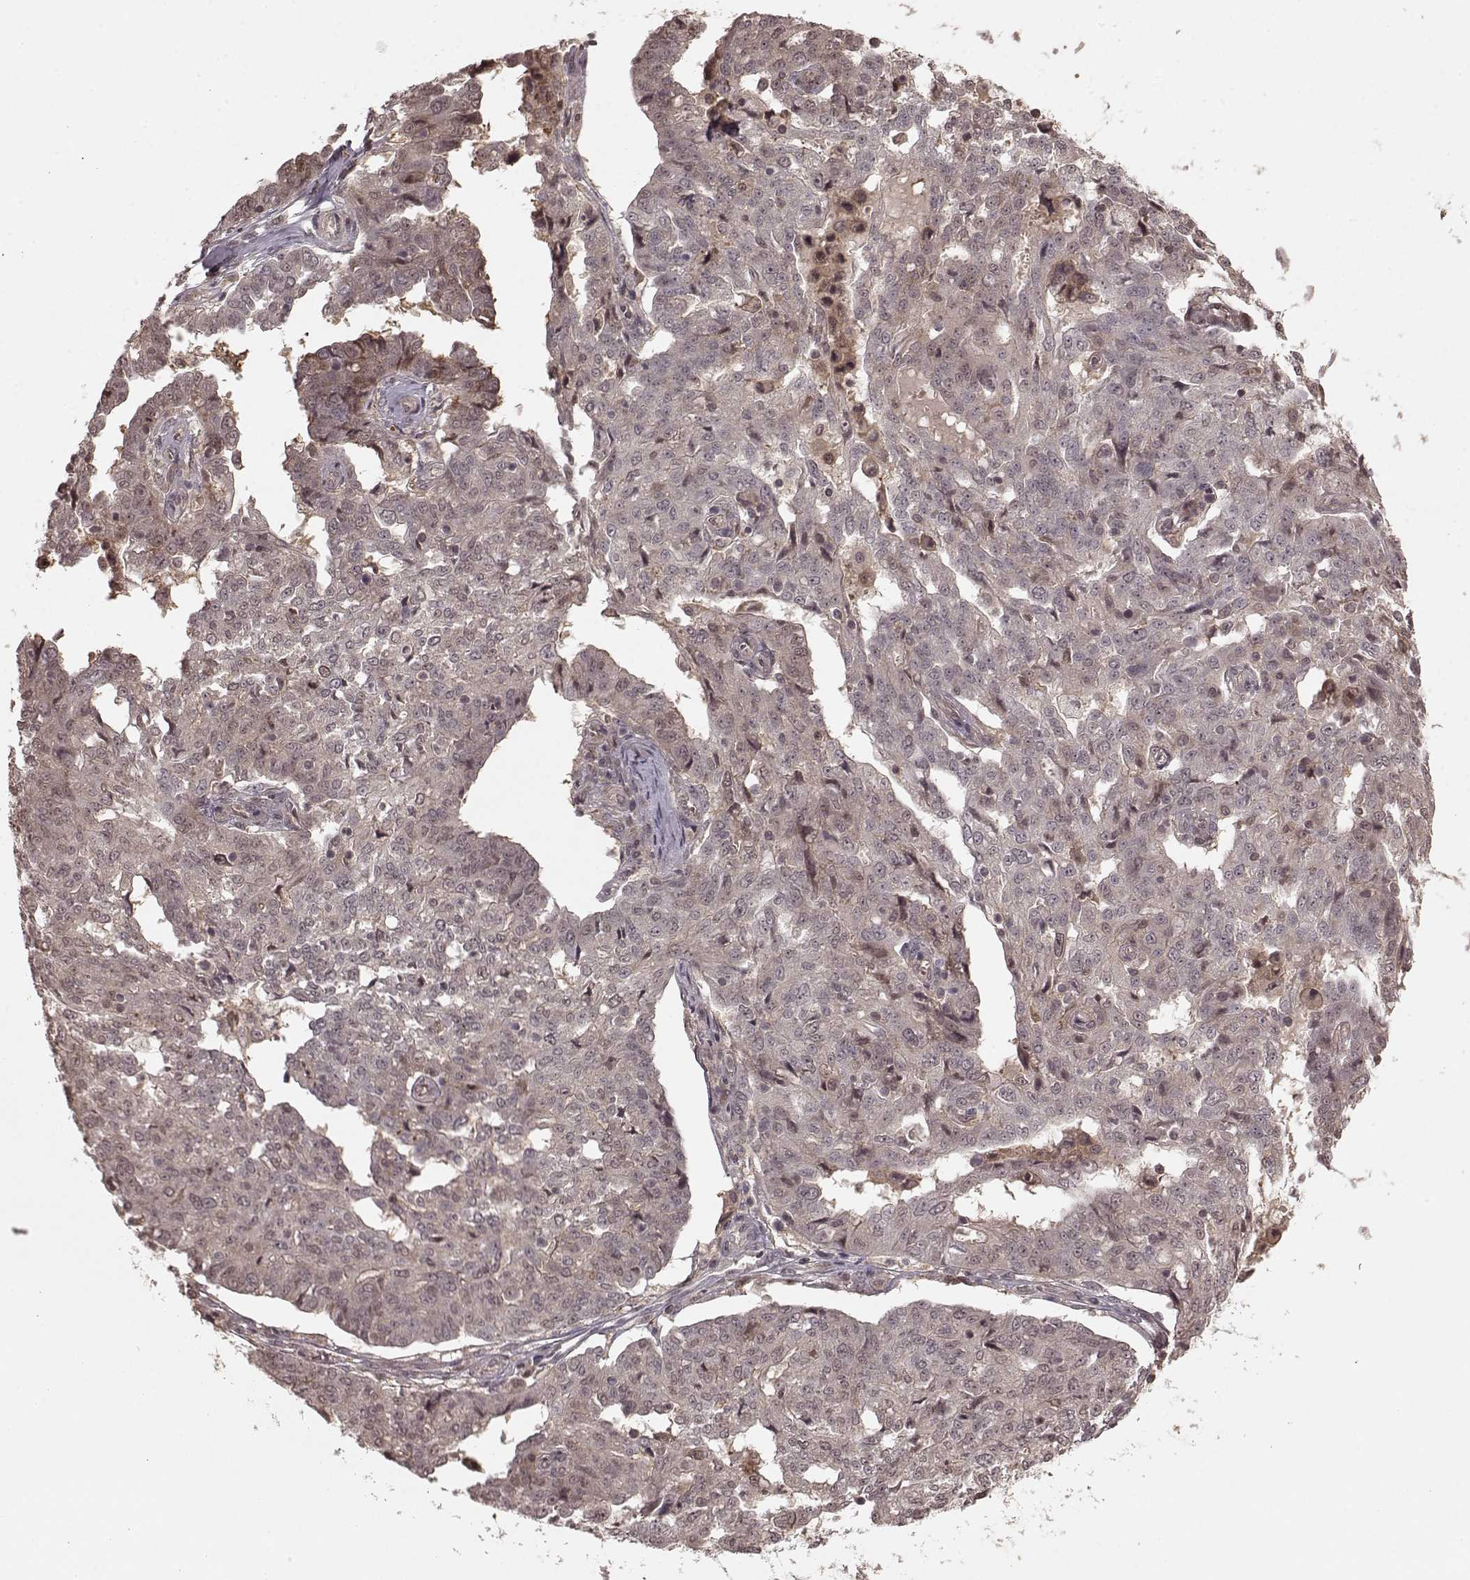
{"staining": {"intensity": "negative", "quantity": "none", "location": "none"}, "tissue": "ovarian cancer", "cell_type": "Tumor cells", "image_type": "cancer", "snomed": [{"axis": "morphology", "description": "Cystadenocarcinoma, serous, NOS"}, {"axis": "topography", "description": "Ovary"}], "caption": "The immunohistochemistry image has no significant staining in tumor cells of ovarian serous cystadenocarcinoma tissue. The staining is performed using DAB (3,3'-diaminobenzidine) brown chromogen with nuclei counter-stained in using hematoxylin.", "gene": "GSS", "patient": {"sex": "female", "age": 67}}